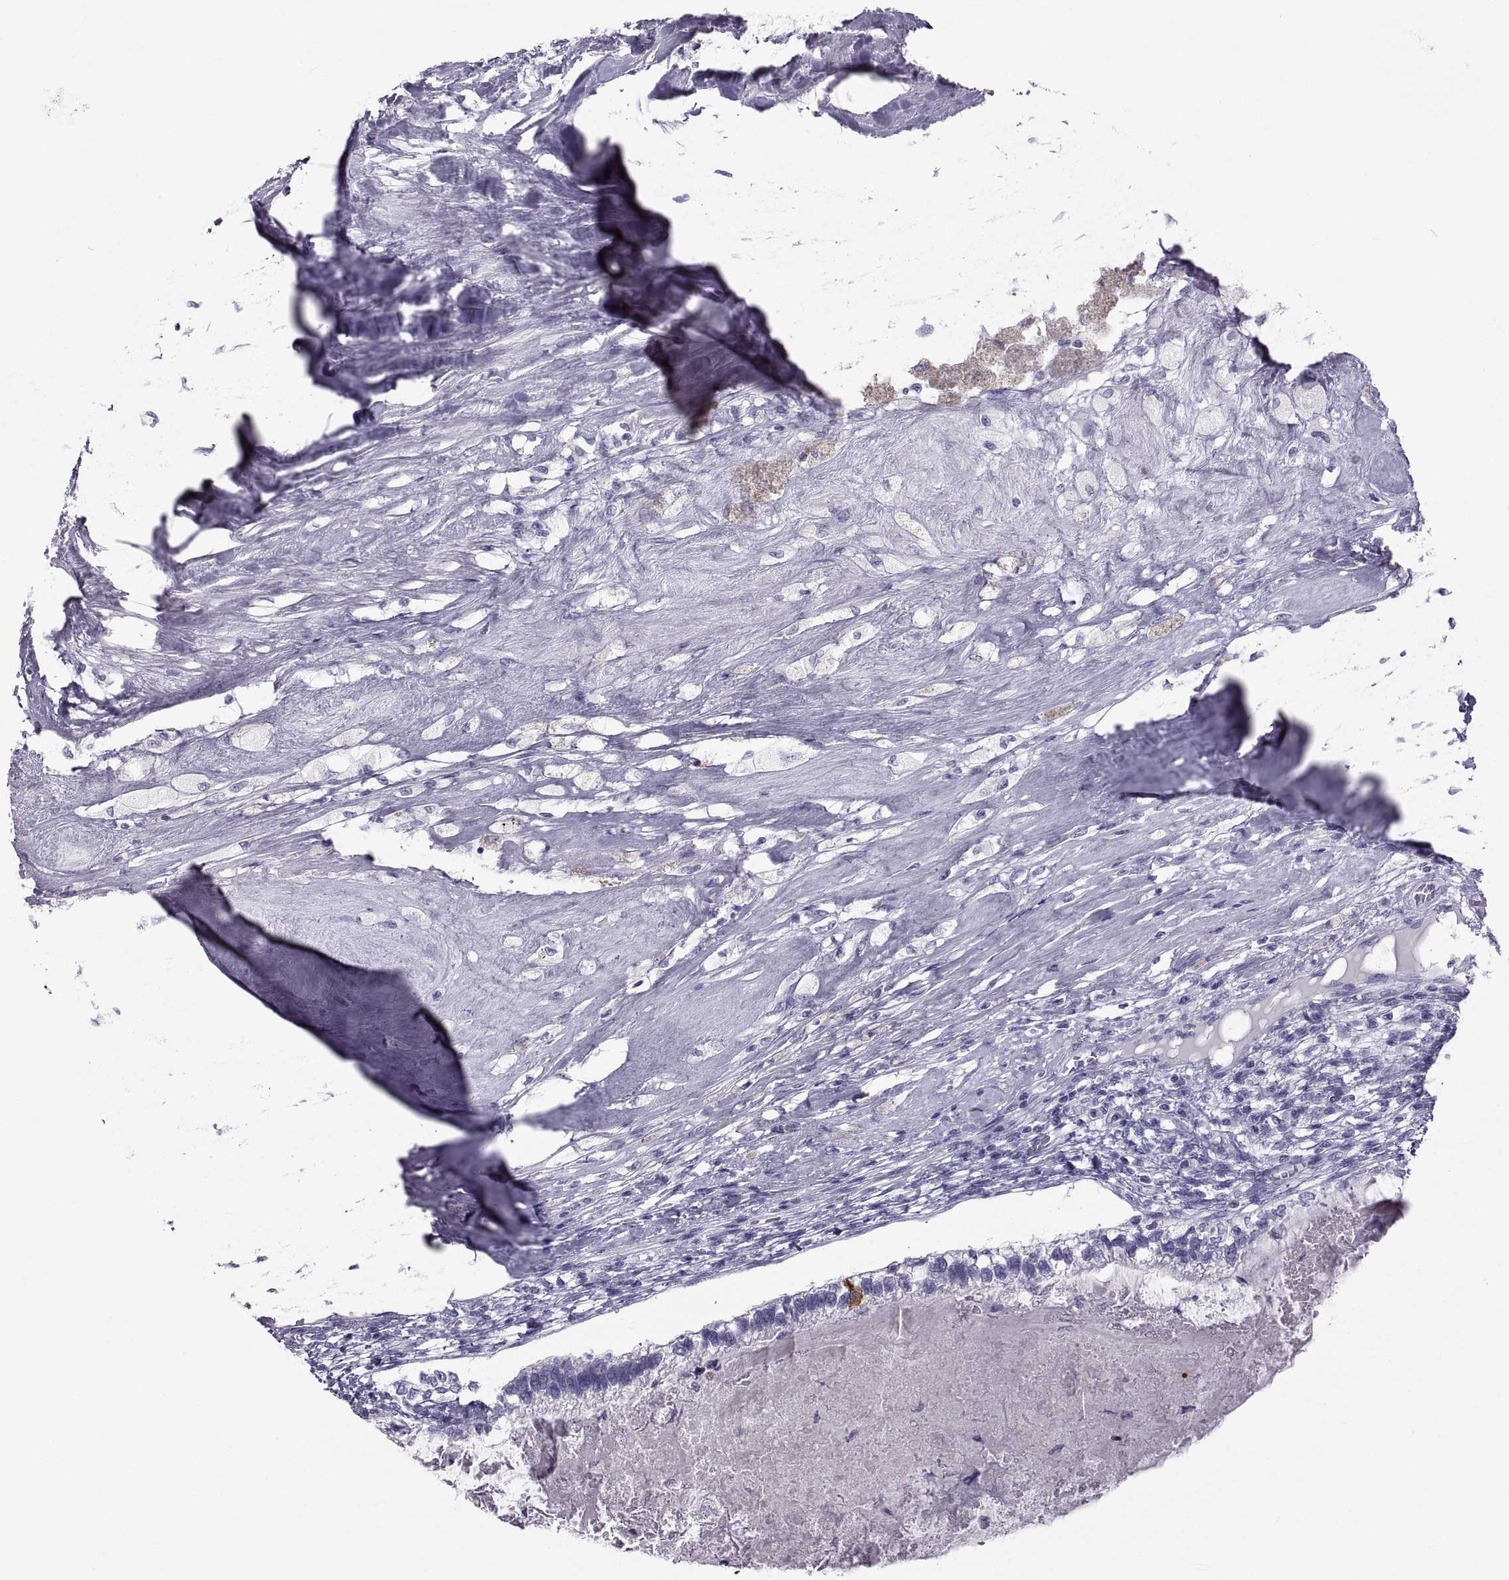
{"staining": {"intensity": "negative", "quantity": "none", "location": "none"}, "tissue": "testis cancer", "cell_type": "Tumor cells", "image_type": "cancer", "snomed": [{"axis": "morphology", "description": "Seminoma, NOS"}, {"axis": "morphology", "description": "Carcinoma, Embryonal, NOS"}, {"axis": "topography", "description": "Testis"}], "caption": "This is a image of immunohistochemistry staining of testis seminoma, which shows no staining in tumor cells.", "gene": "PCSK1N", "patient": {"sex": "male", "age": 41}}